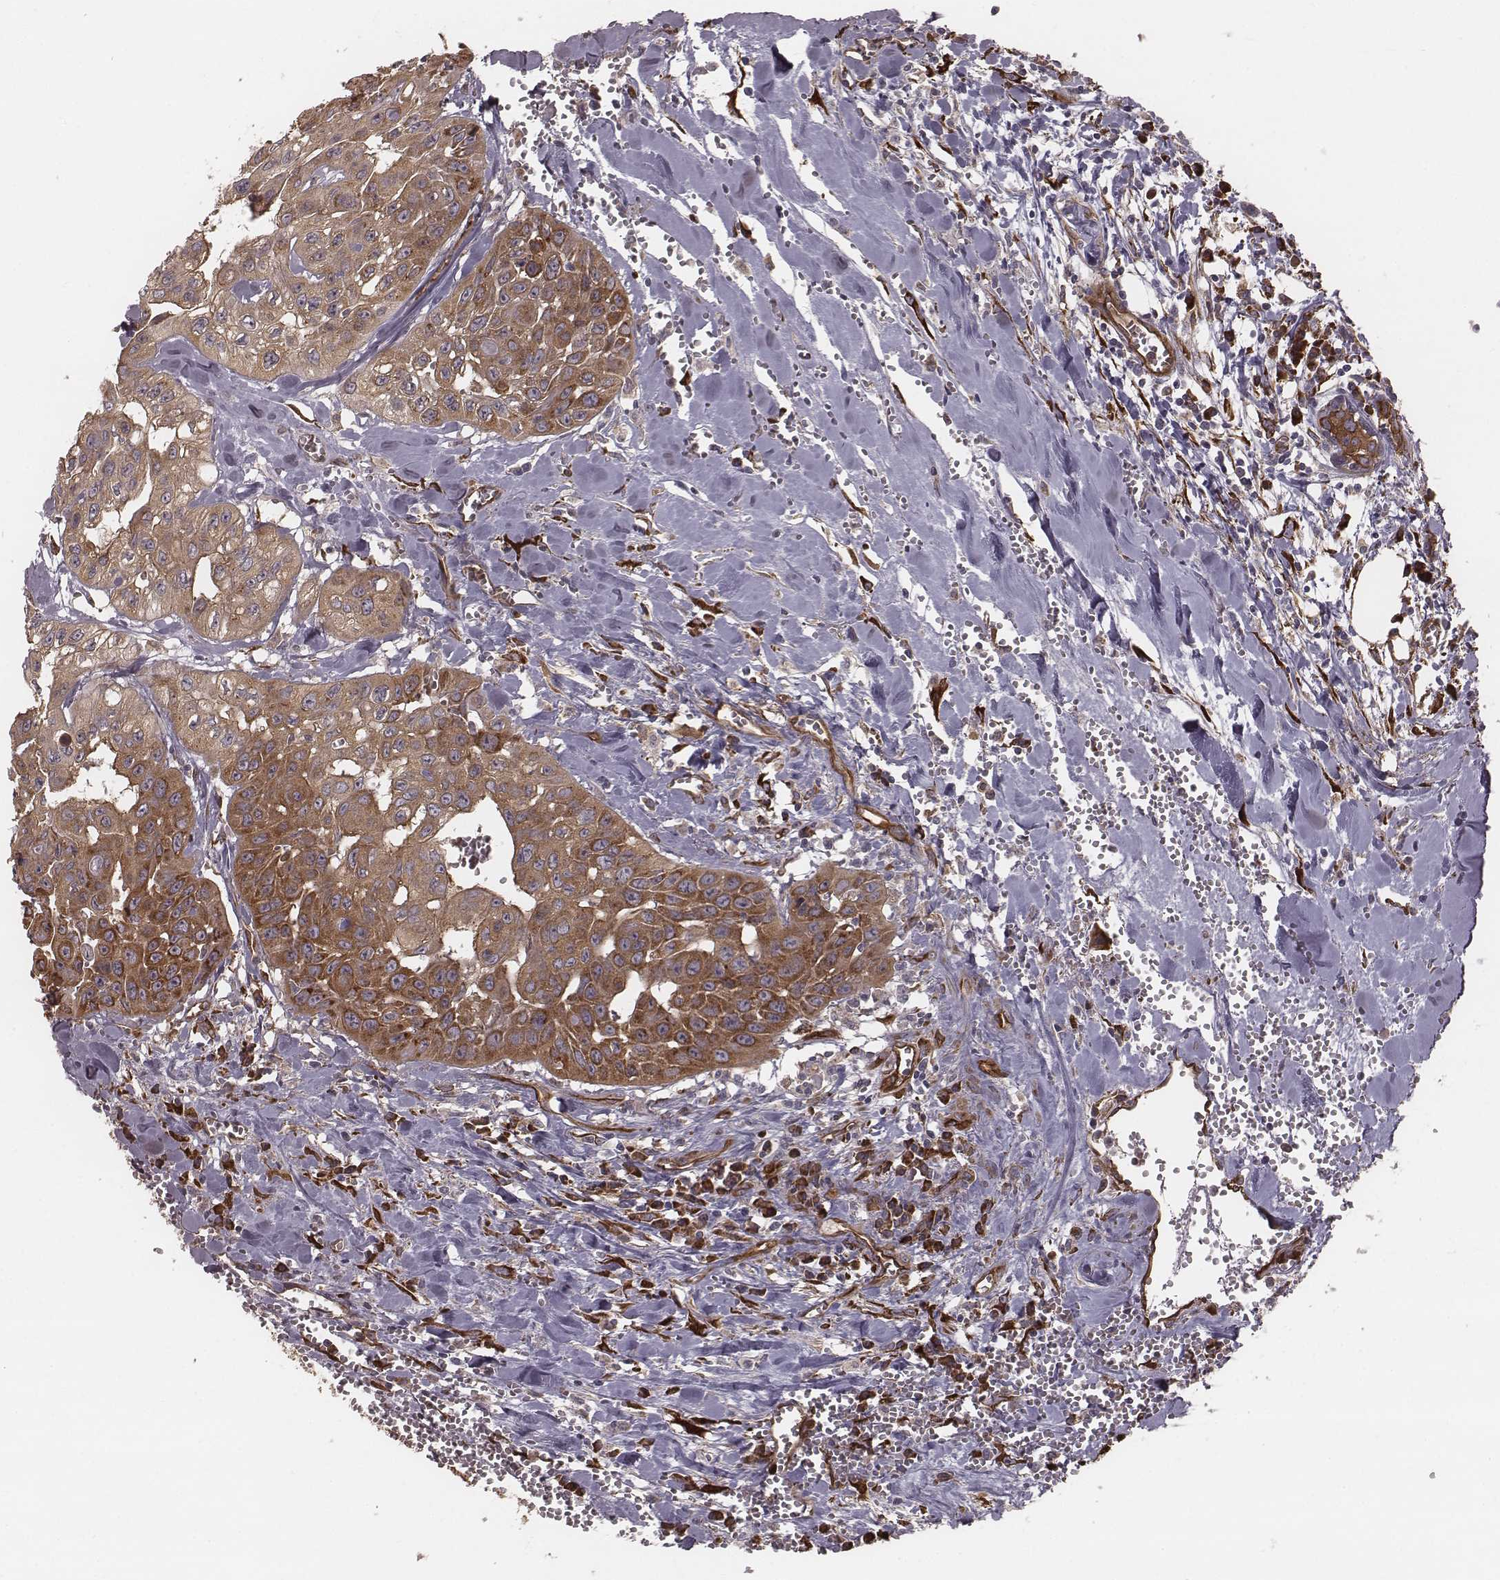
{"staining": {"intensity": "moderate", "quantity": ">75%", "location": "cytoplasmic/membranous"}, "tissue": "head and neck cancer", "cell_type": "Tumor cells", "image_type": "cancer", "snomed": [{"axis": "morphology", "description": "Adenocarcinoma, NOS"}, {"axis": "topography", "description": "Head-Neck"}], "caption": "A high-resolution photomicrograph shows immunohistochemistry (IHC) staining of head and neck adenocarcinoma, which exhibits moderate cytoplasmic/membranous expression in about >75% of tumor cells. Ihc stains the protein of interest in brown and the nuclei are stained blue.", "gene": "PALMD", "patient": {"sex": "male", "age": 73}}